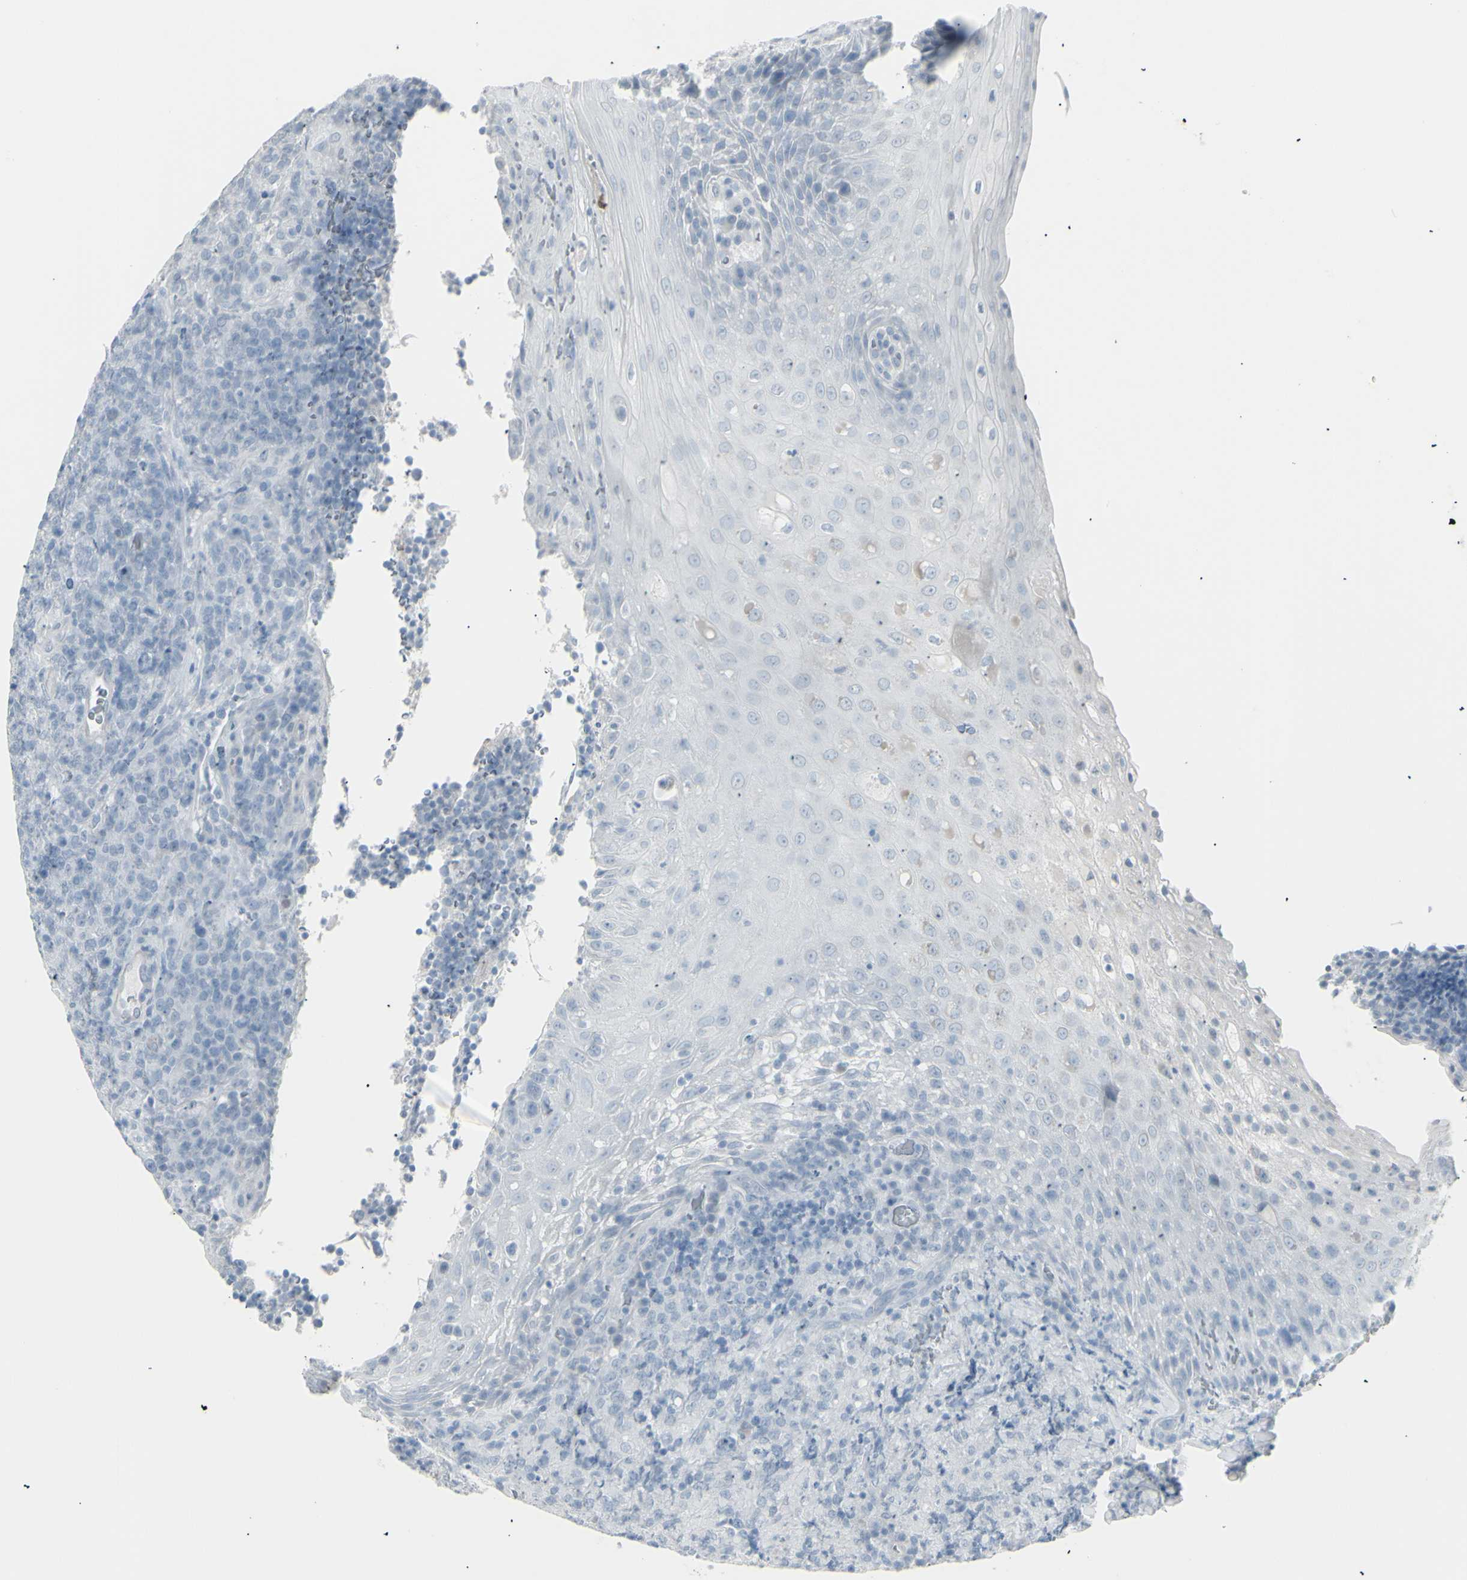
{"staining": {"intensity": "negative", "quantity": "none", "location": "none"}, "tissue": "lymphoma", "cell_type": "Tumor cells", "image_type": "cancer", "snomed": [{"axis": "morphology", "description": "Malignant lymphoma, non-Hodgkin's type, High grade"}, {"axis": "topography", "description": "Tonsil"}], "caption": "An IHC micrograph of lymphoma is shown. There is no staining in tumor cells of lymphoma. (DAB (3,3'-diaminobenzidine) IHC, high magnification).", "gene": "YBX2", "patient": {"sex": "female", "age": 36}}